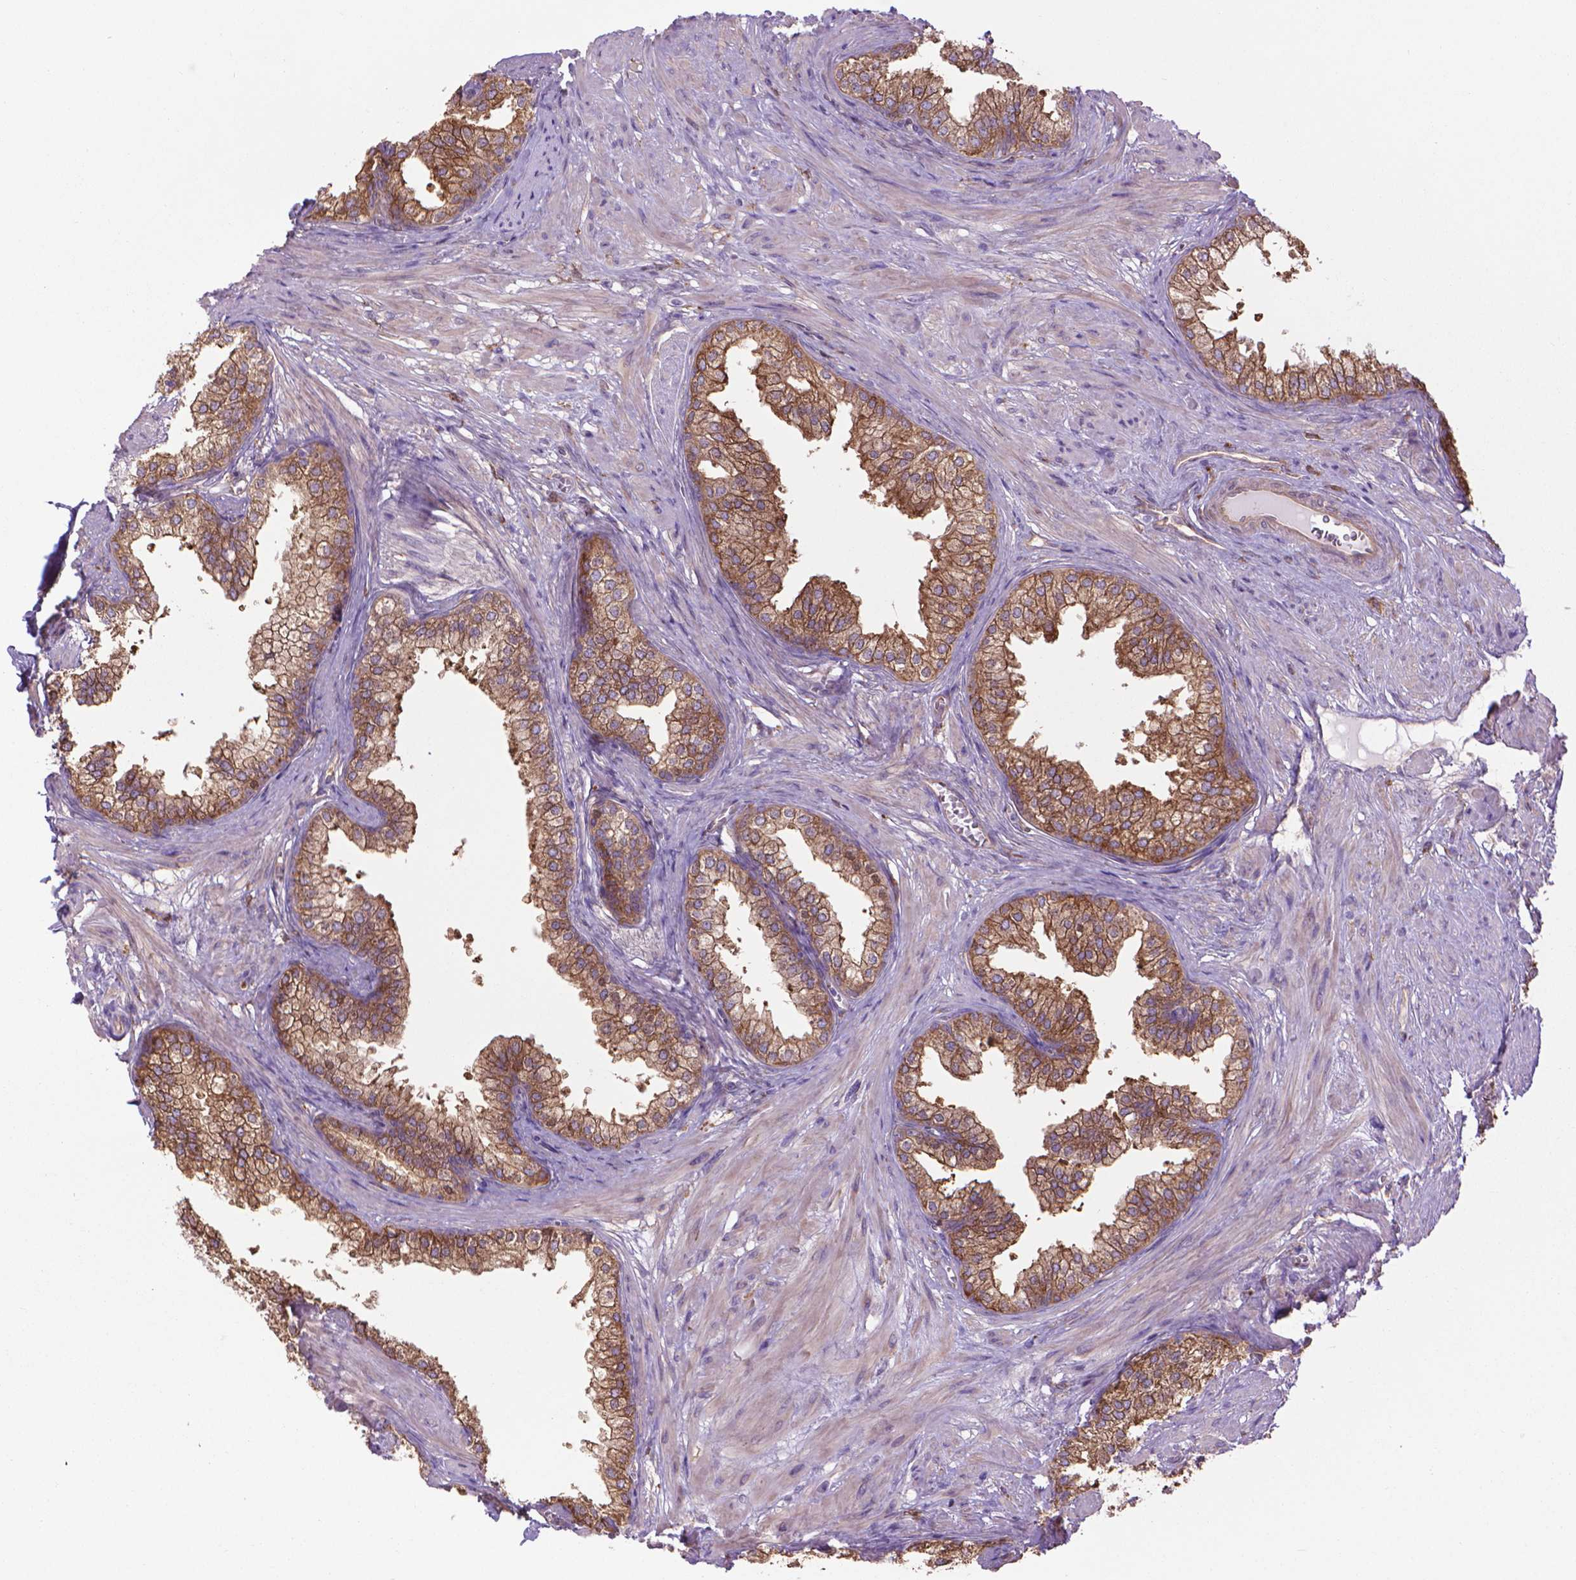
{"staining": {"intensity": "moderate", "quantity": ">75%", "location": "cytoplasmic/membranous"}, "tissue": "prostate", "cell_type": "Glandular cells", "image_type": "normal", "snomed": [{"axis": "morphology", "description": "Normal tissue, NOS"}, {"axis": "topography", "description": "Prostate"}], "caption": "Immunohistochemical staining of benign prostate shows moderate cytoplasmic/membranous protein staining in approximately >75% of glandular cells.", "gene": "CORO1B", "patient": {"sex": "male", "age": 79}}